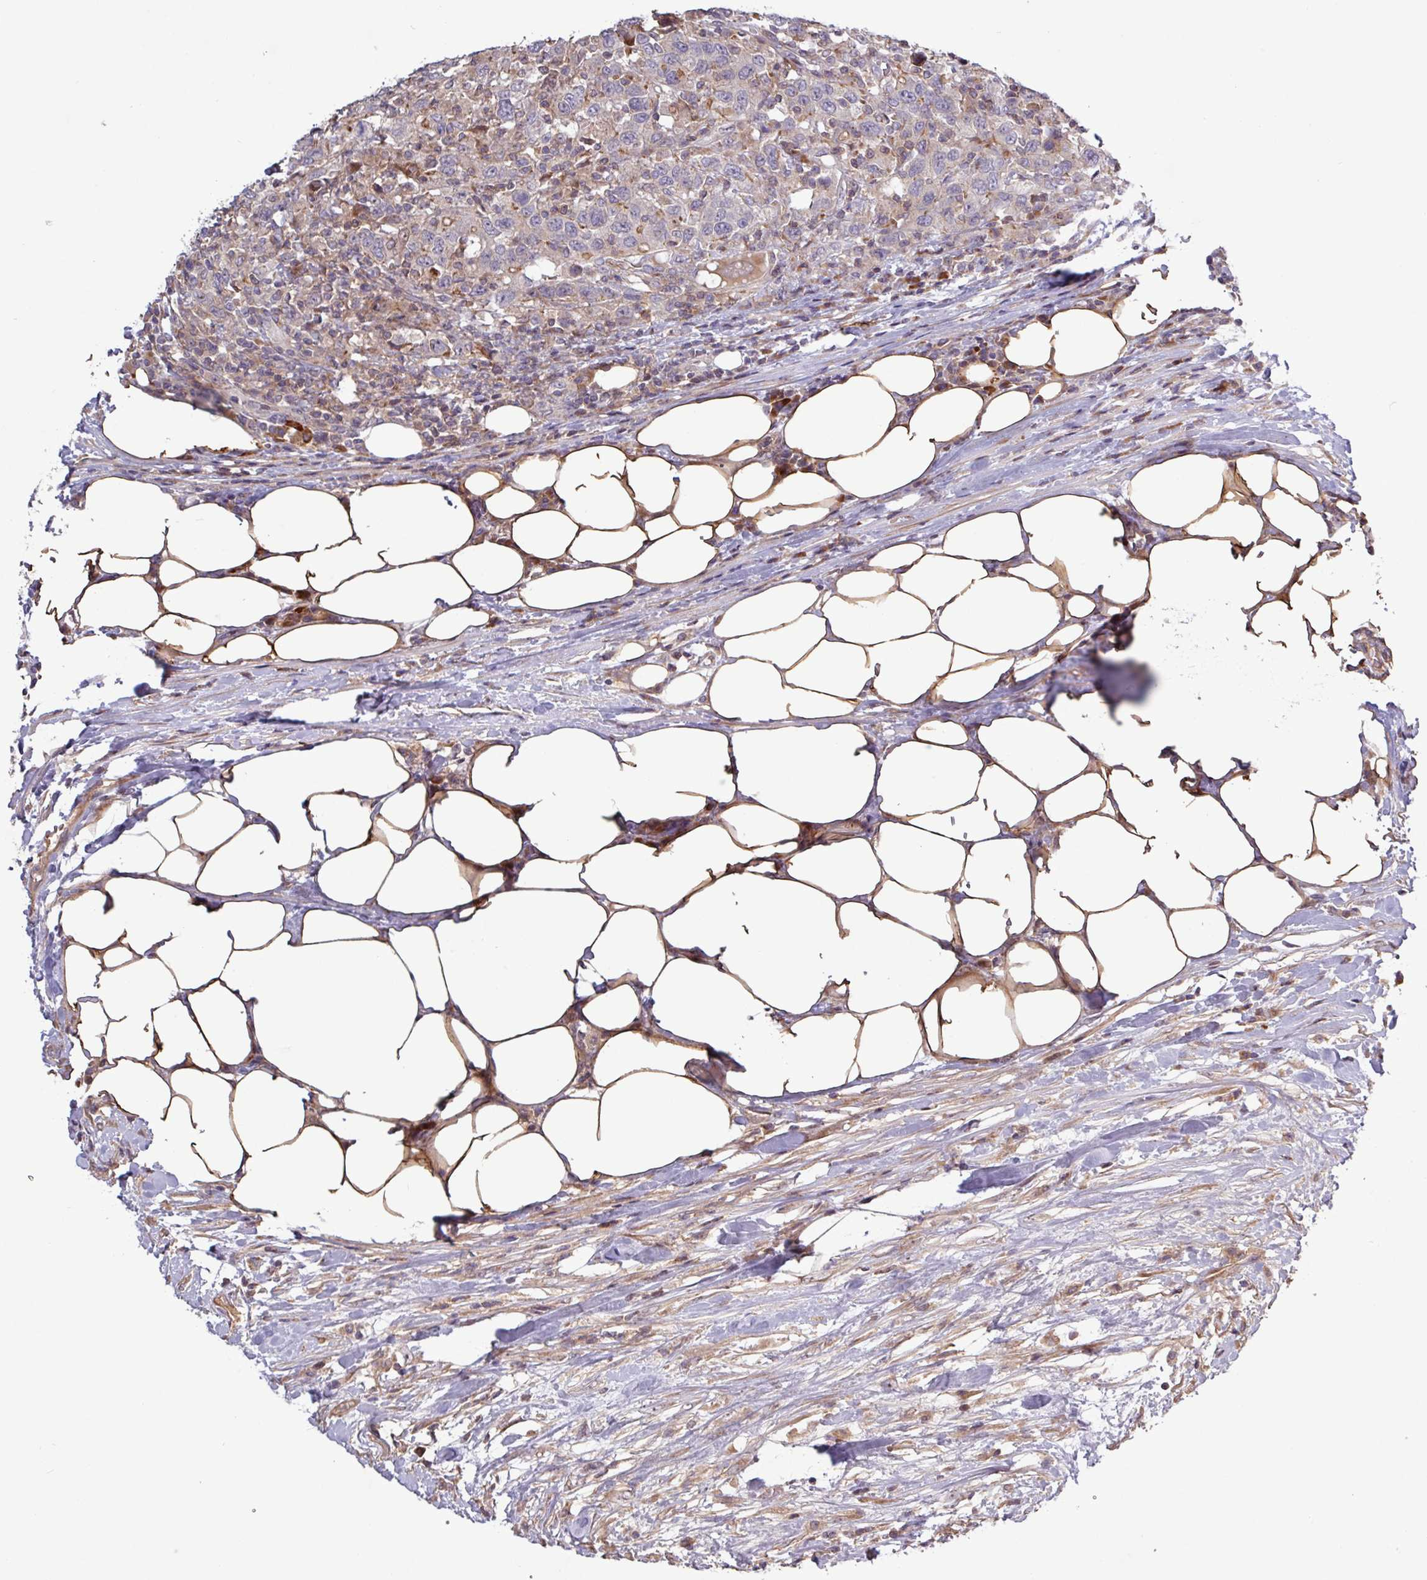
{"staining": {"intensity": "weak", "quantity": "<25%", "location": "cytoplasmic/membranous"}, "tissue": "urothelial cancer", "cell_type": "Tumor cells", "image_type": "cancer", "snomed": [{"axis": "morphology", "description": "Urothelial carcinoma, High grade"}, {"axis": "topography", "description": "Urinary bladder"}], "caption": "DAB immunohistochemical staining of urothelial carcinoma (high-grade) exhibits no significant expression in tumor cells.", "gene": "TNFSF12", "patient": {"sex": "male", "age": 61}}